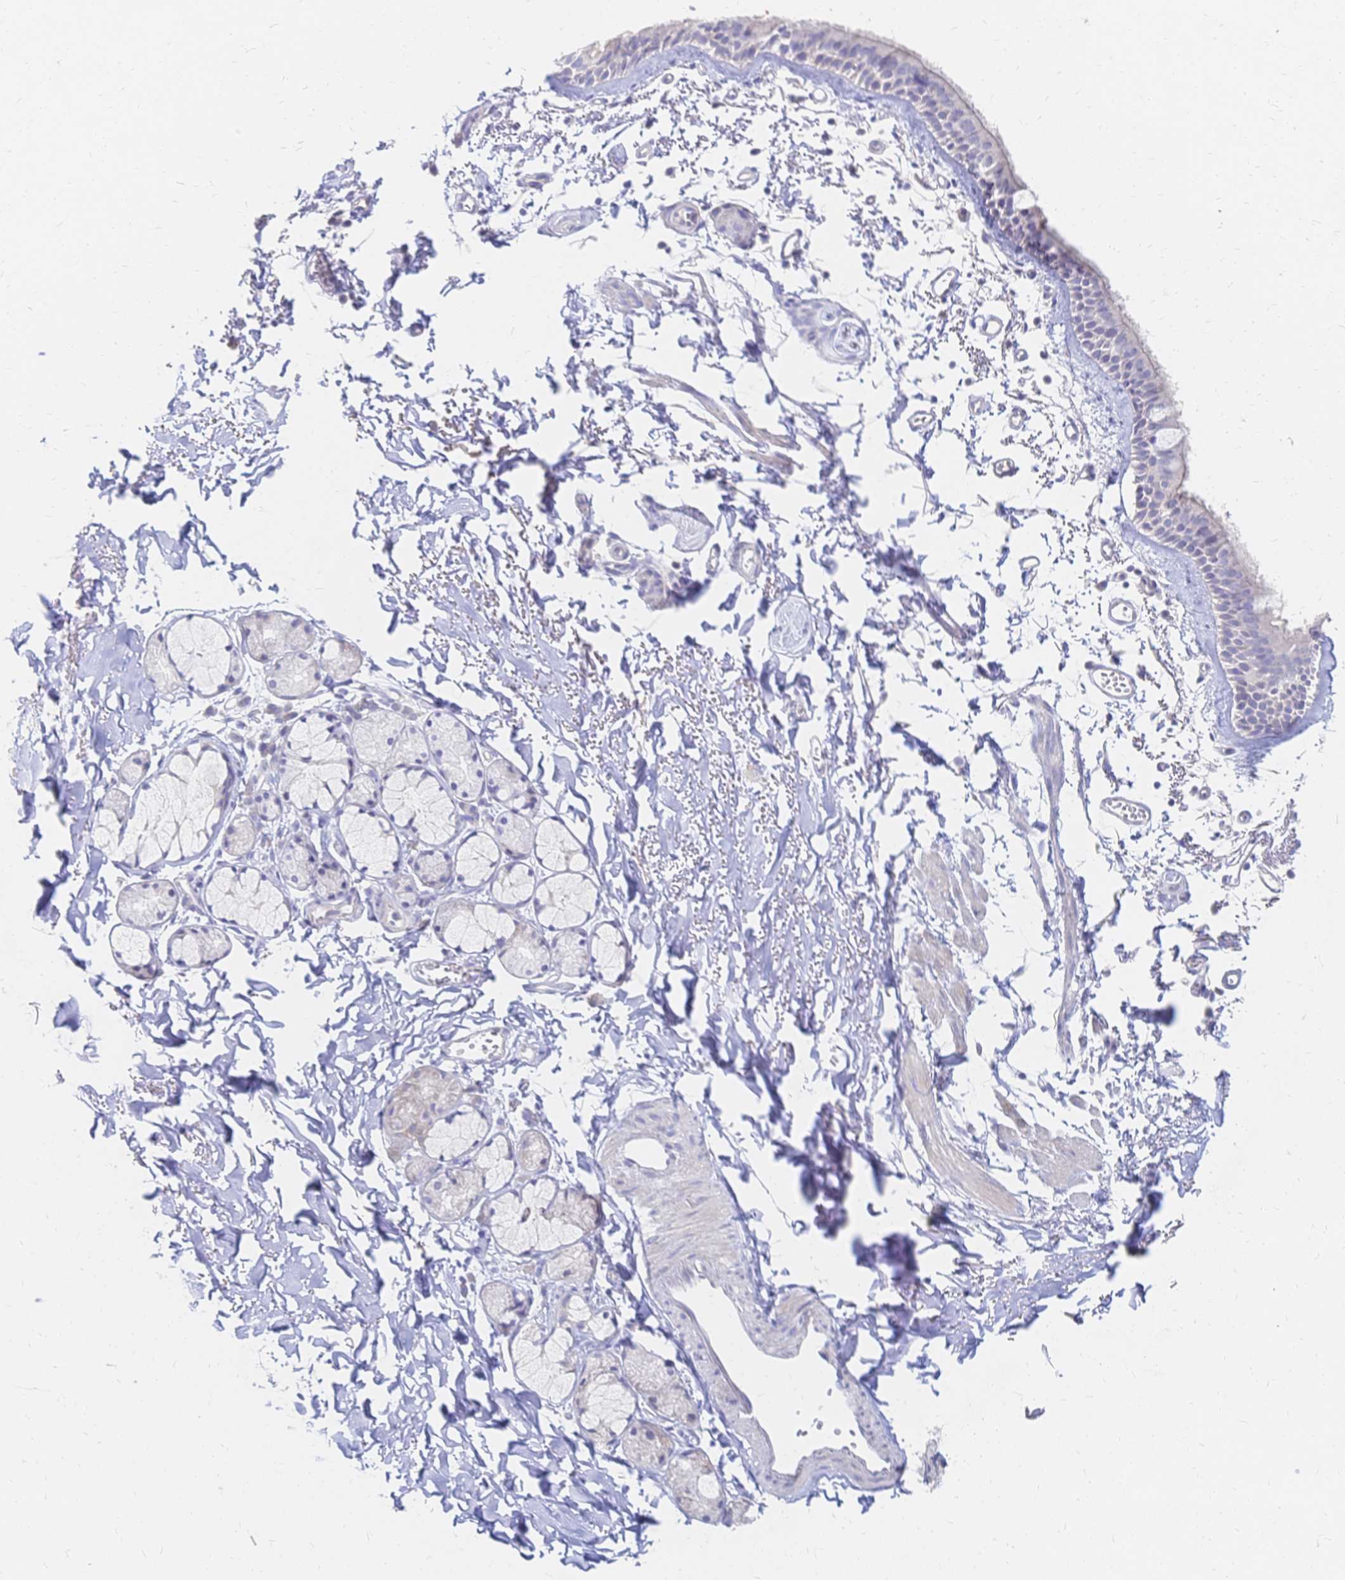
{"staining": {"intensity": "negative", "quantity": "none", "location": "none"}, "tissue": "bronchus", "cell_type": "Respiratory epithelial cells", "image_type": "normal", "snomed": [{"axis": "morphology", "description": "Normal tissue, NOS"}, {"axis": "topography", "description": "Cartilage tissue"}, {"axis": "topography", "description": "Bronchus"}, {"axis": "topography", "description": "Peripheral nerve tissue"}], "caption": "IHC micrograph of benign human bronchus stained for a protein (brown), which exhibits no positivity in respiratory epithelial cells. Nuclei are stained in blue.", "gene": "VWC2L", "patient": {"sex": "female", "age": 59}}